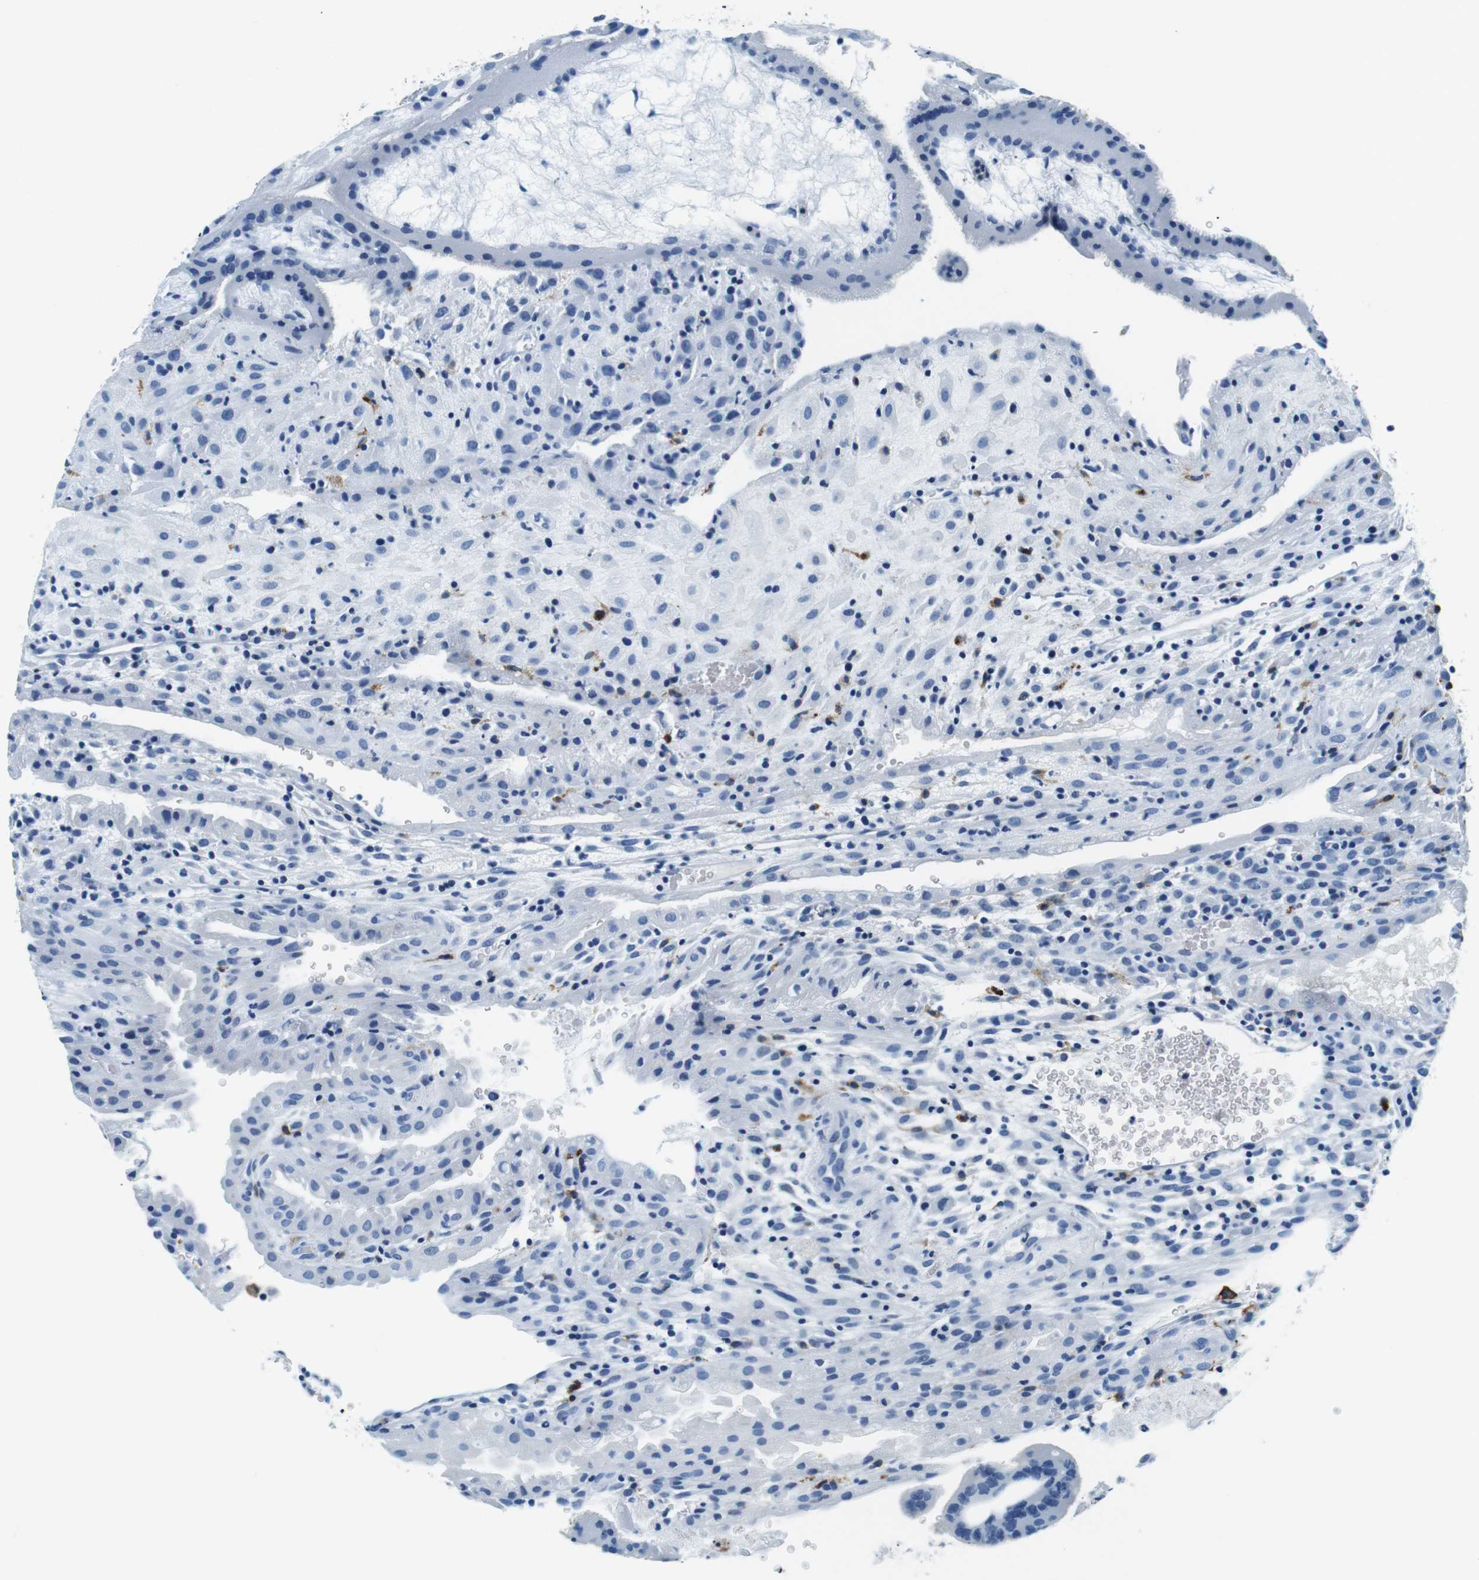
{"staining": {"intensity": "negative", "quantity": "none", "location": "none"}, "tissue": "placenta", "cell_type": "Decidual cells", "image_type": "normal", "snomed": [{"axis": "morphology", "description": "Normal tissue, NOS"}, {"axis": "topography", "description": "Placenta"}], "caption": "An image of placenta stained for a protein displays no brown staining in decidual cells. Brightfield microscopy of IHC stained with DAB (3,3'-diaminobenzidine) (brown) and hematoxylin (blue), captured at high magnification.", "gene": "HLA", "patient": {"sex": "female", "age": 19}}